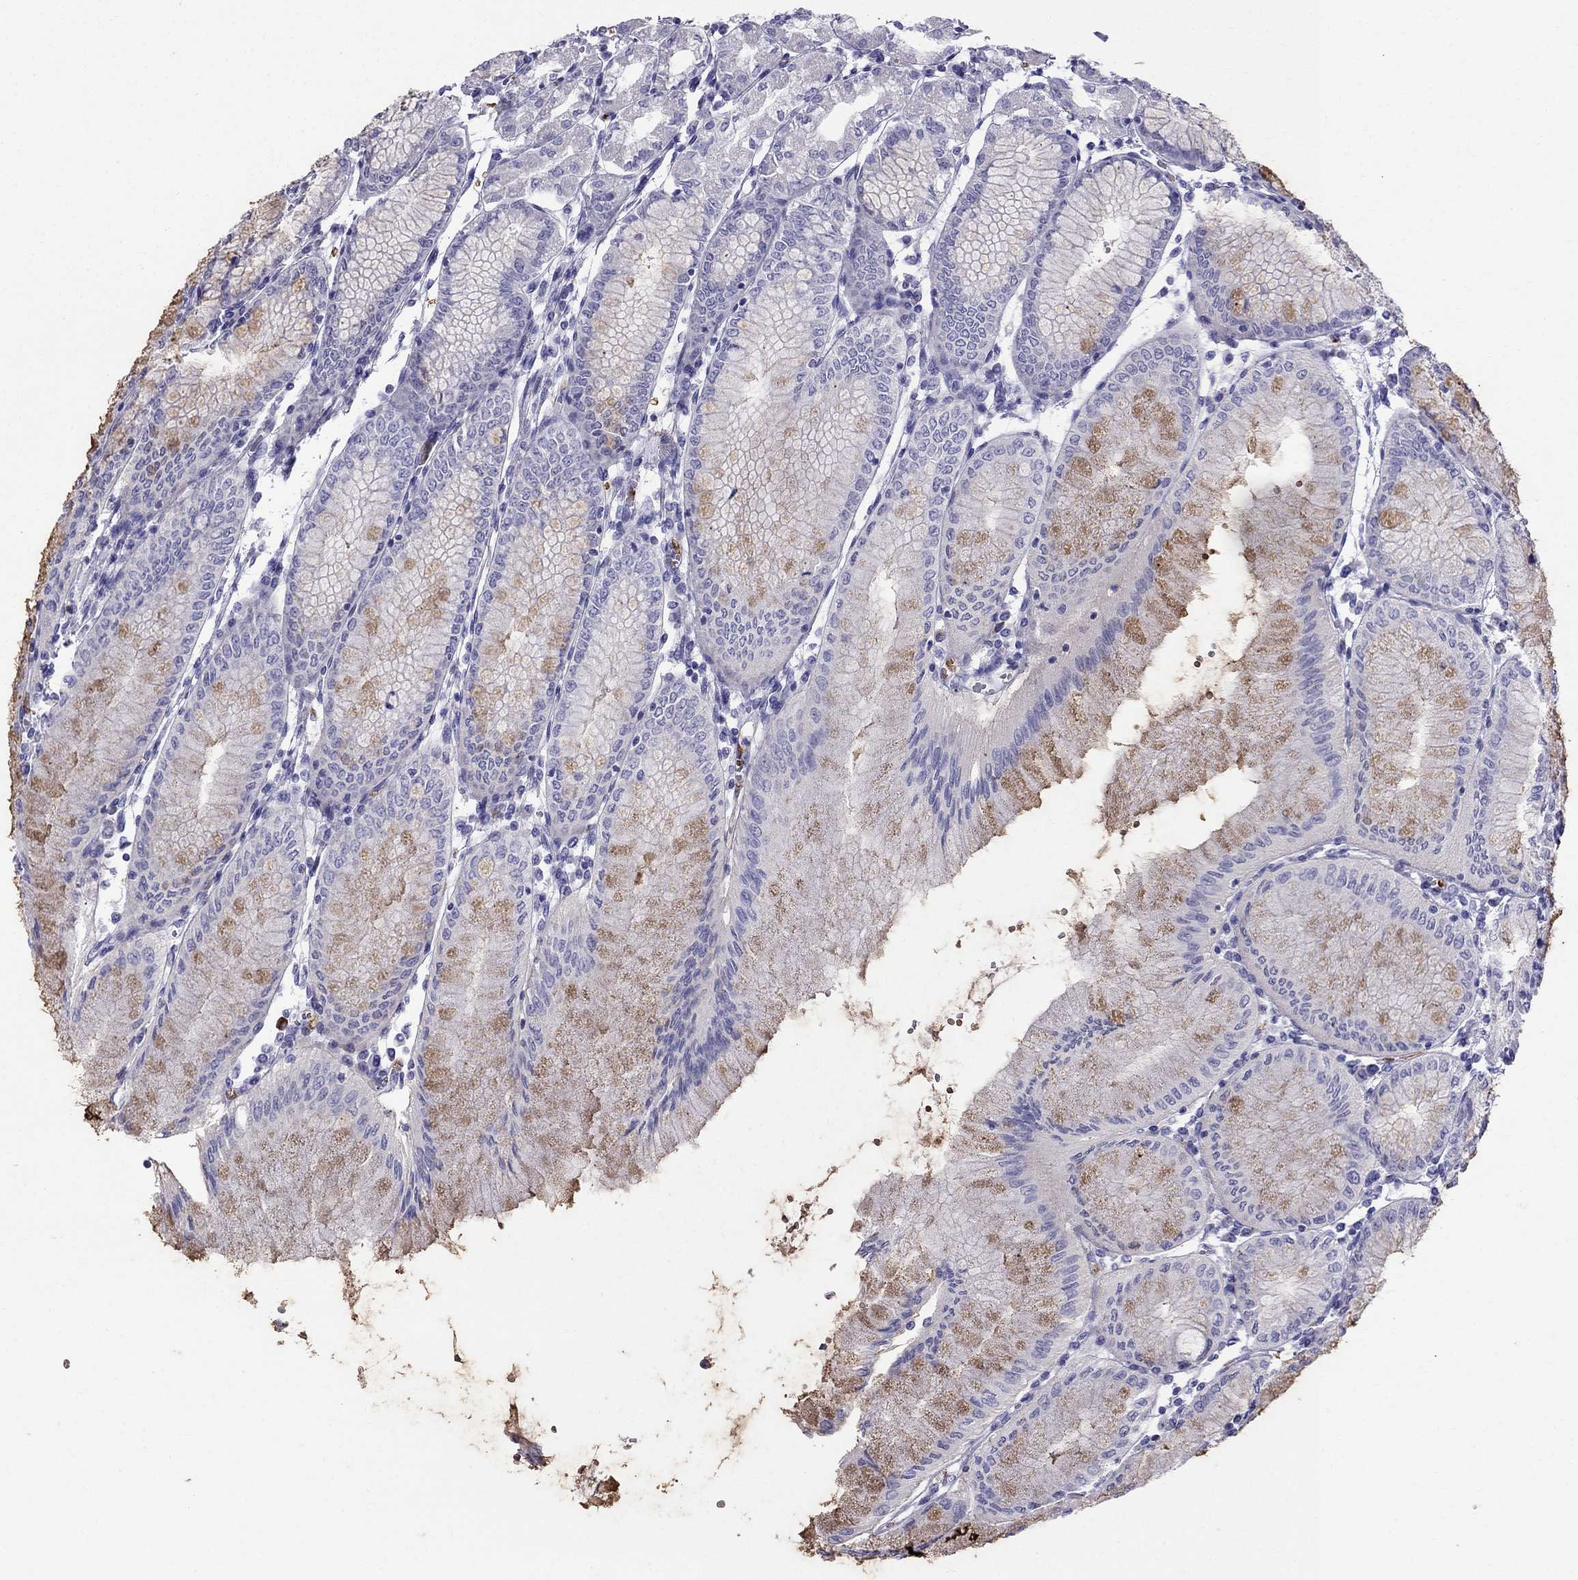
{"staining": {"intensity": "negative", "quantity": "none", "location": "none"}, "tissue": "stomach", "cell_type": "Glandular cells", "image_type": "normal", "snomed": [{"axis": "morphology", "description": "Normal tissue, NOS"}, {"axis": "topography", "description": "Skeletal muscle"}, {"axis": "topography", "description": "Stomach"}], "caption": "The micrograph displays no significant positivity in glandular cells of stomach.", "gene": "DNAAF6", "patient": {"sex": "female", "age": 57}}